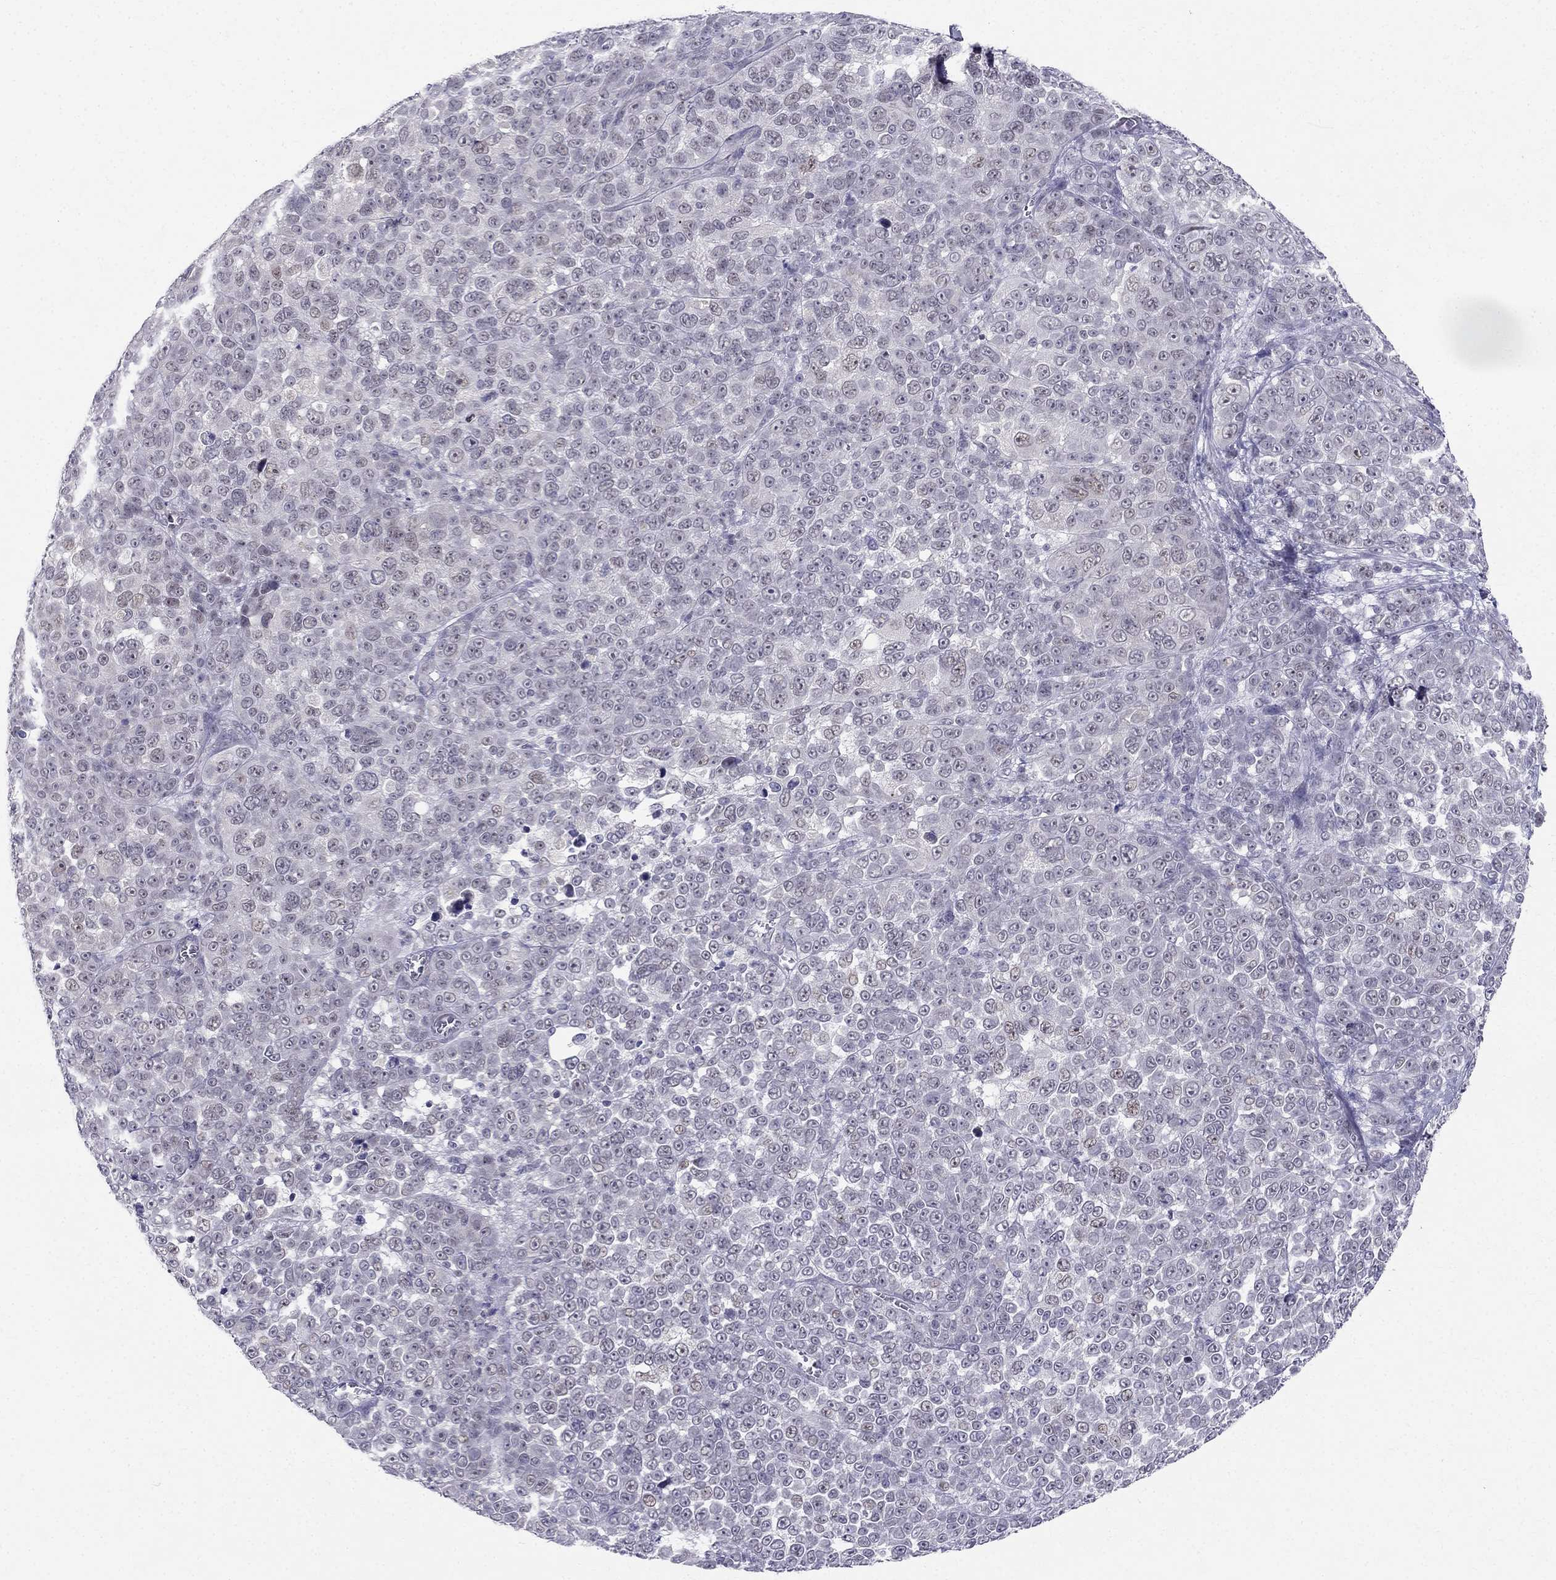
{"staining": {"intensity": "negative", "quantity": "none", "location": "none"}, "tissue": "melanoma", "cell_type": "Tumor cells", "image_type": "cancer", "snomed": [{"axis": "morphology", "description": "Malignant melanoma, NOS"}, {"axis": "topography", "description": "Skin"}], "caption": "Tumor cells show no significant protein staining in melanoma.", "gene": "BAG5", "patient": {"sex": "female", "age": 95}}